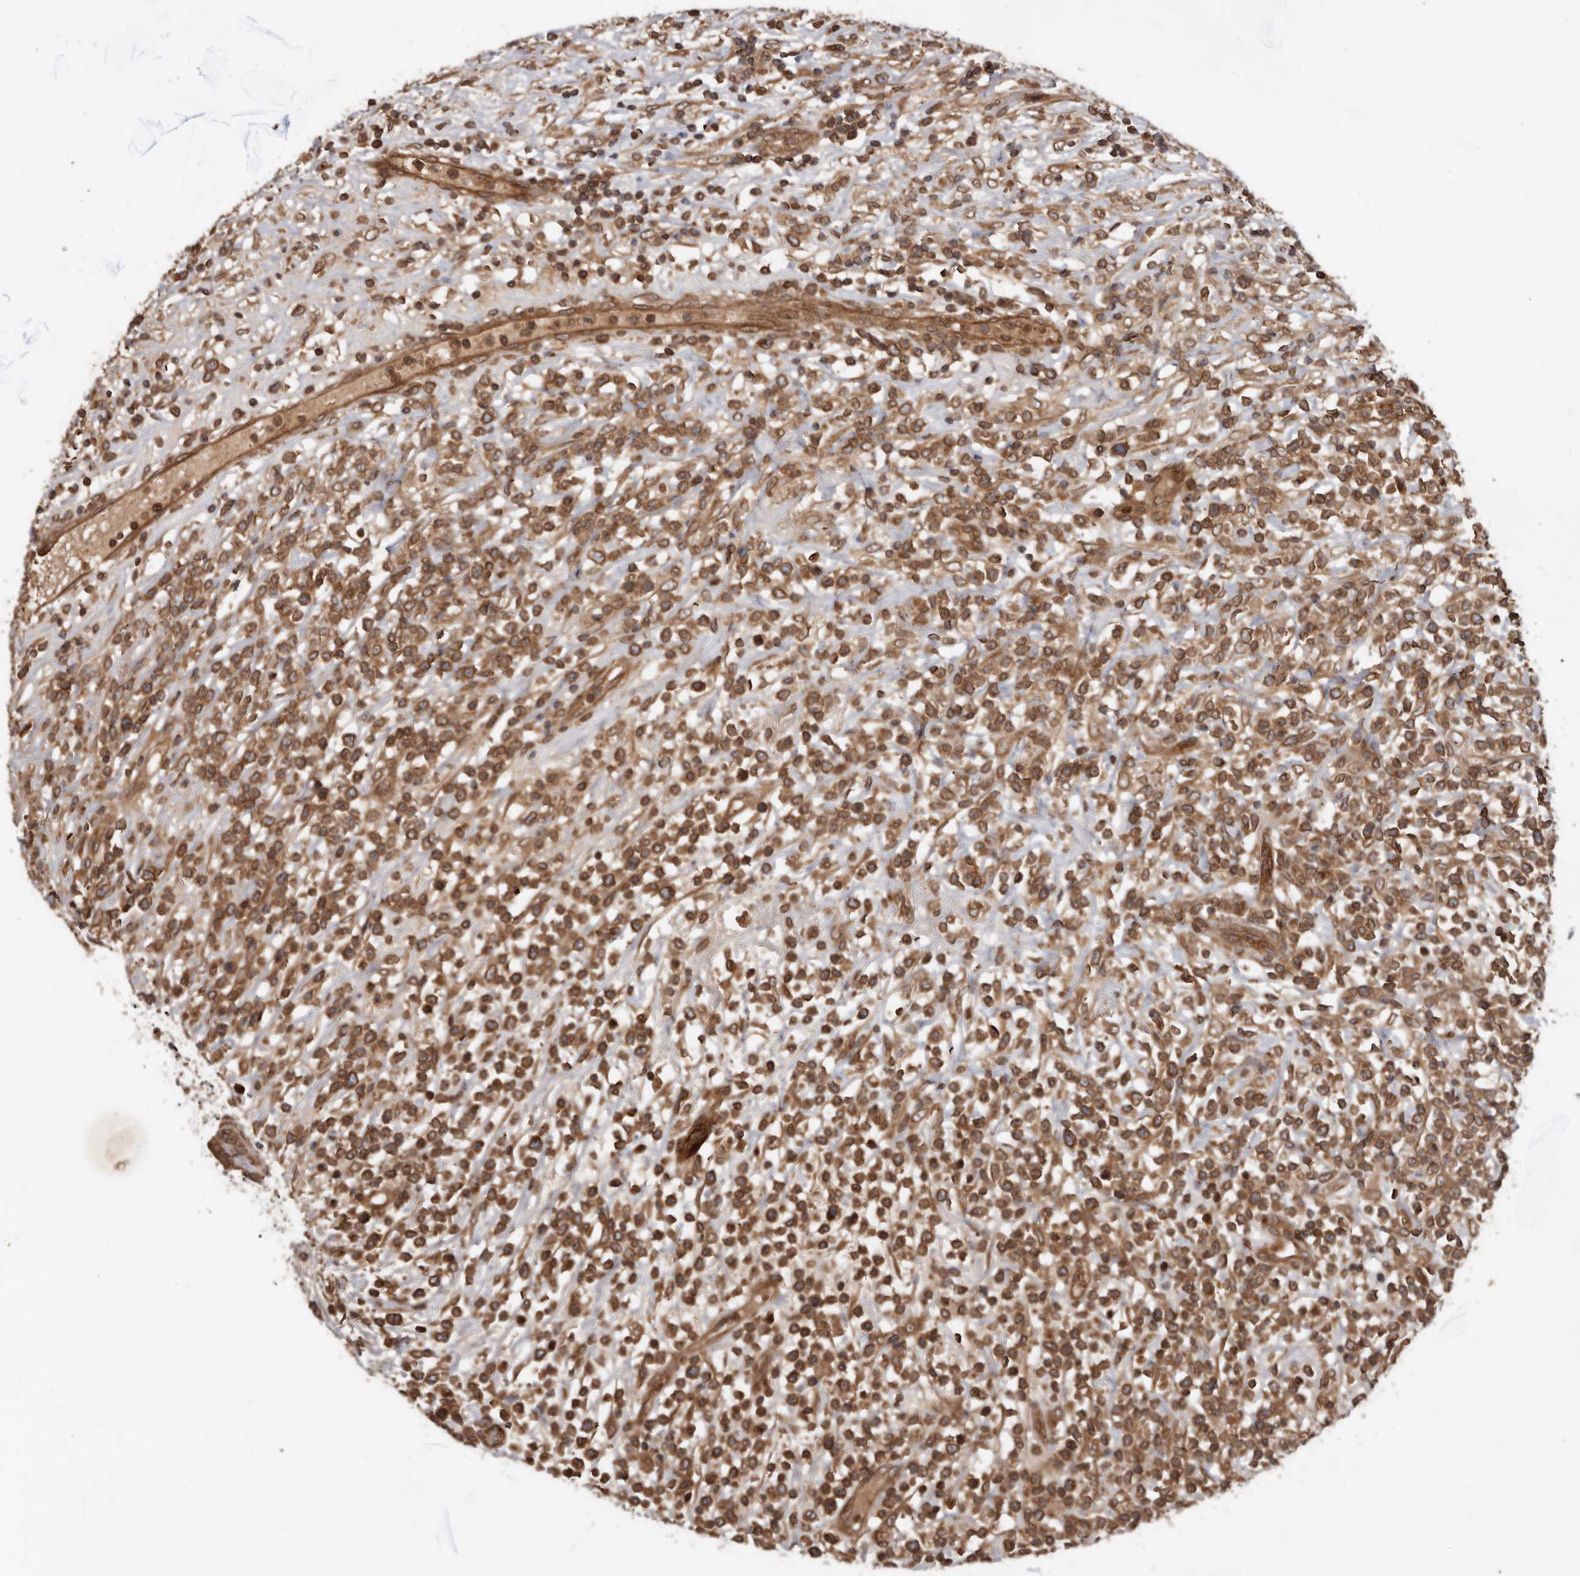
{"staining": {"intensity": "moderate", "quantity": ">75%", "location": "cytoplasmic/membranous"}, "tissue": "lymphoma", "cell_type": "Tumor cells", "image_type": "cancer", "snomed": [{"axis": "morphology", "description": "Malignant lymphoma, non-Hodgkin's type, High grade"}, {"axis": "topography", "description": "Colon"}], "caption": "Moderate cytoplasmic/membranous staining for a protein is identified in approximately >75% of tumor cells of lymphoma using IHC.", "gene": "STK36", "patient": {"sex": "female", "age": 53}}